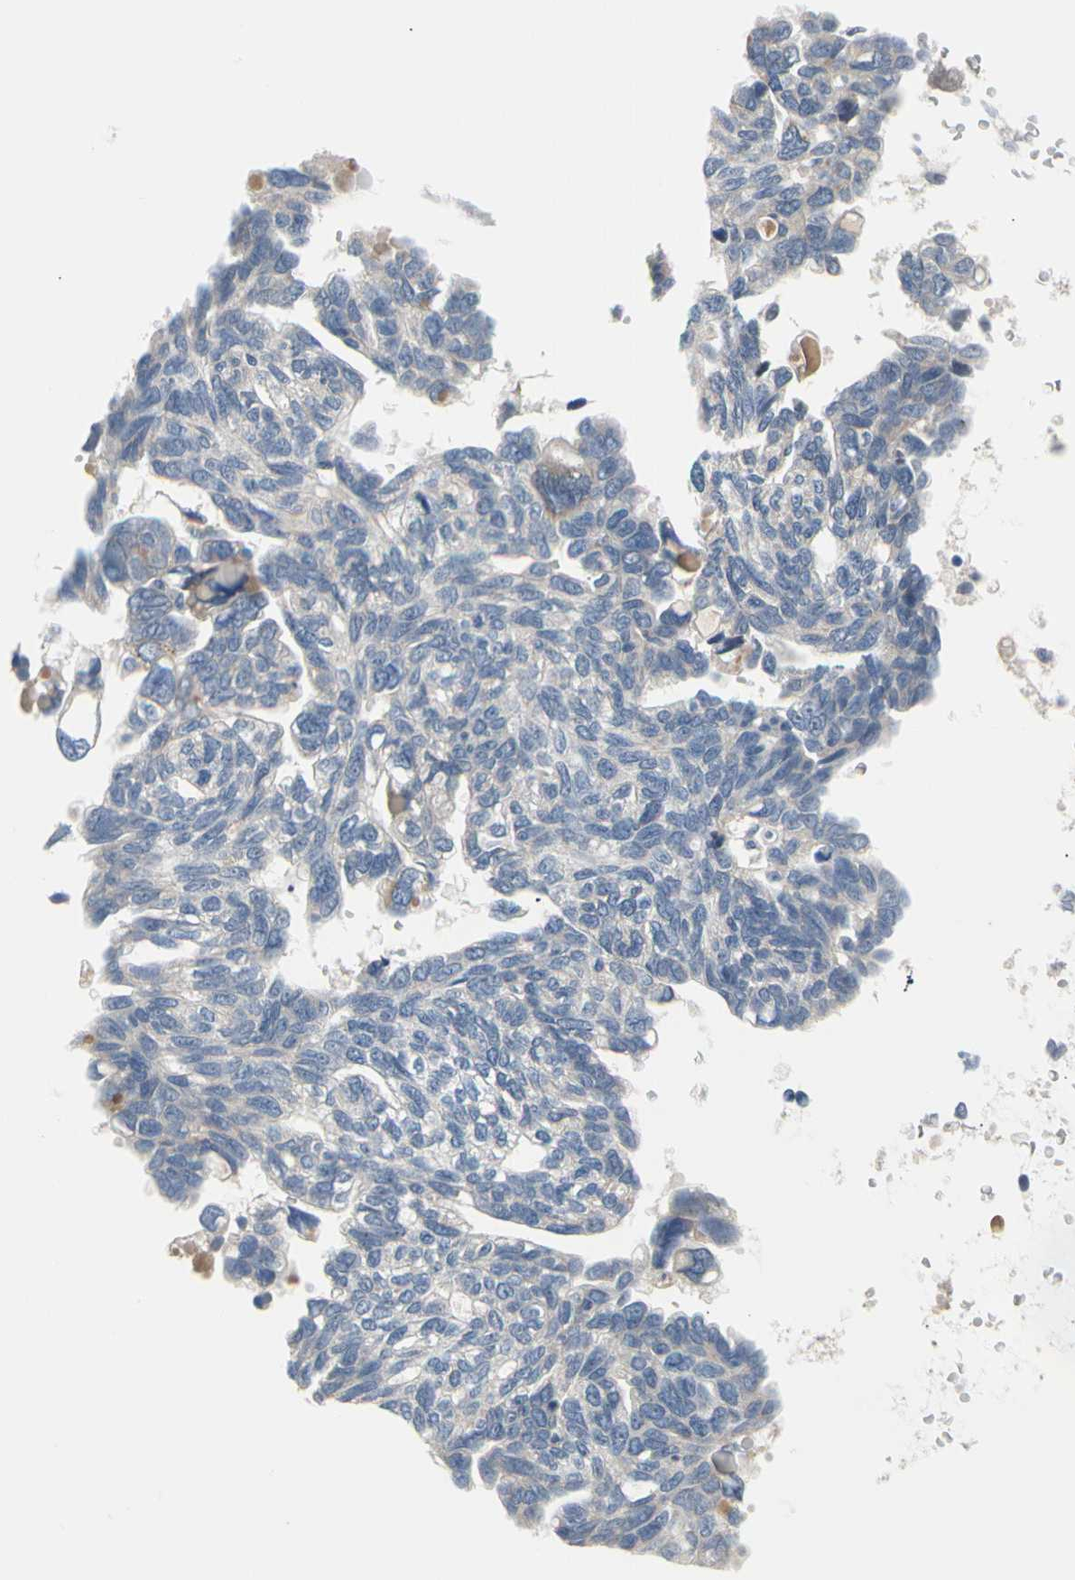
{"staining": {"intensity": "negative", "quantity": "none", "location": "none"}, "tissue": "ovarian cancer", "cell_type": "Tumor cells", "image_type": "cancer", "snomed": [{"axis": "morphology", "description": "Cystadenocarcinoma, serous, NOS"}, {"axis": "topography", "description": "Ovary"}], "caption": "This image is of ovarian cancer (serous cystadenocarcinoma) stained with immunohistochemistry (IHC) to label a protein in brown with the nuclei are counter-stained blue. There is no expression in tumor cells.", "gene": "NFASC", "patient": {"sex": "female", "age": 79}}